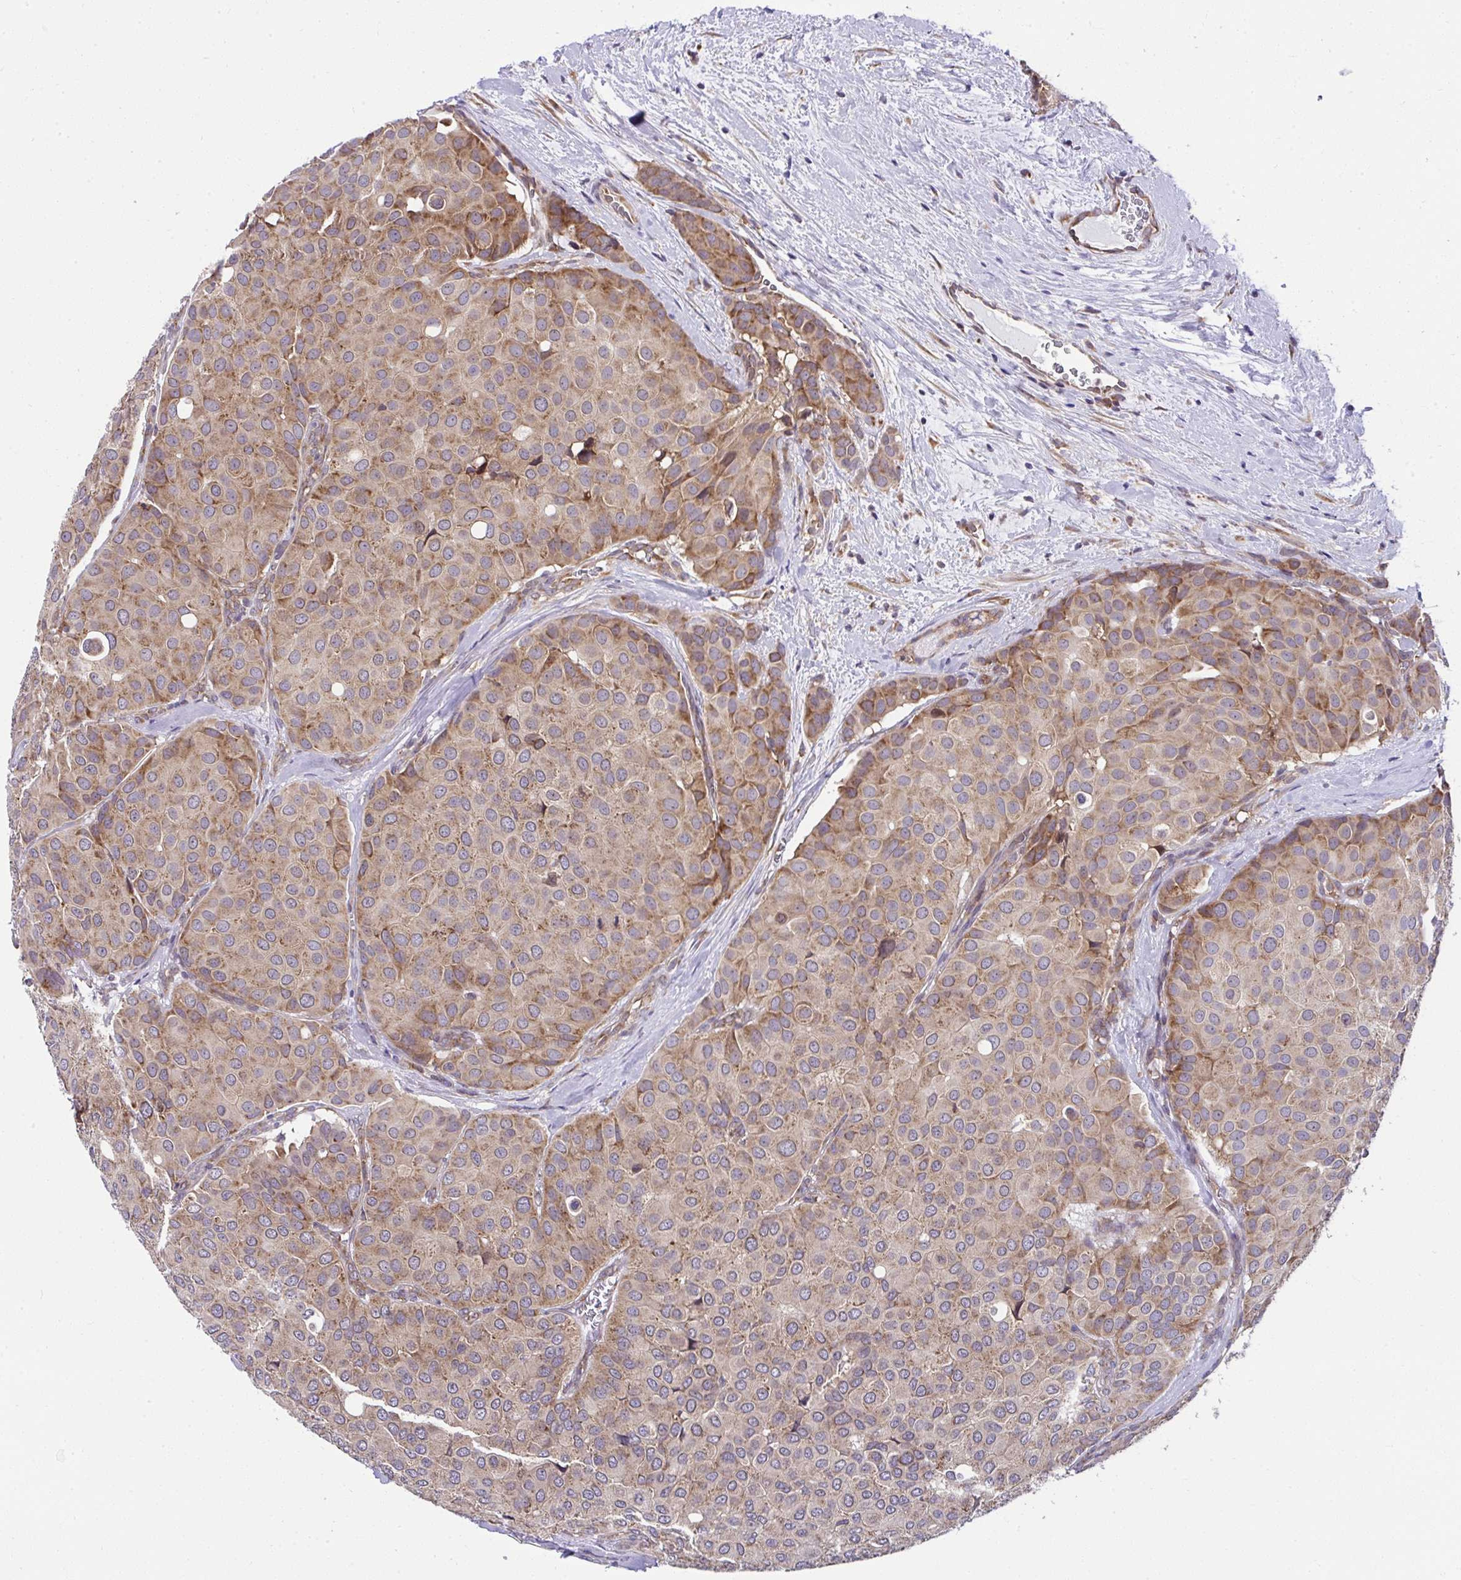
{"staining": {"intensity": "moderate", "quantity": "25%-75%", "location": "cytoplasmic/membranous"}, "tissue": "breast cancer", "cell_type": "Tumor cells", "image_type": "cancer", "snomed": [{"axis": "morphology", "description": "Duct carcinoma"}, {"axis": "topography", "description": "Breast"}], "caption": "Moderate cytoplasmic/membranous protein expression is appreciated in about 25%-75% of tumor cells in breast cancer. The staining was performed using DAB, with brown indicating positive protein expression. Nuclei are stained blue with hematoxylin.", "gene": "RPS7", "patient": {"sex": "female", "age": 70}}